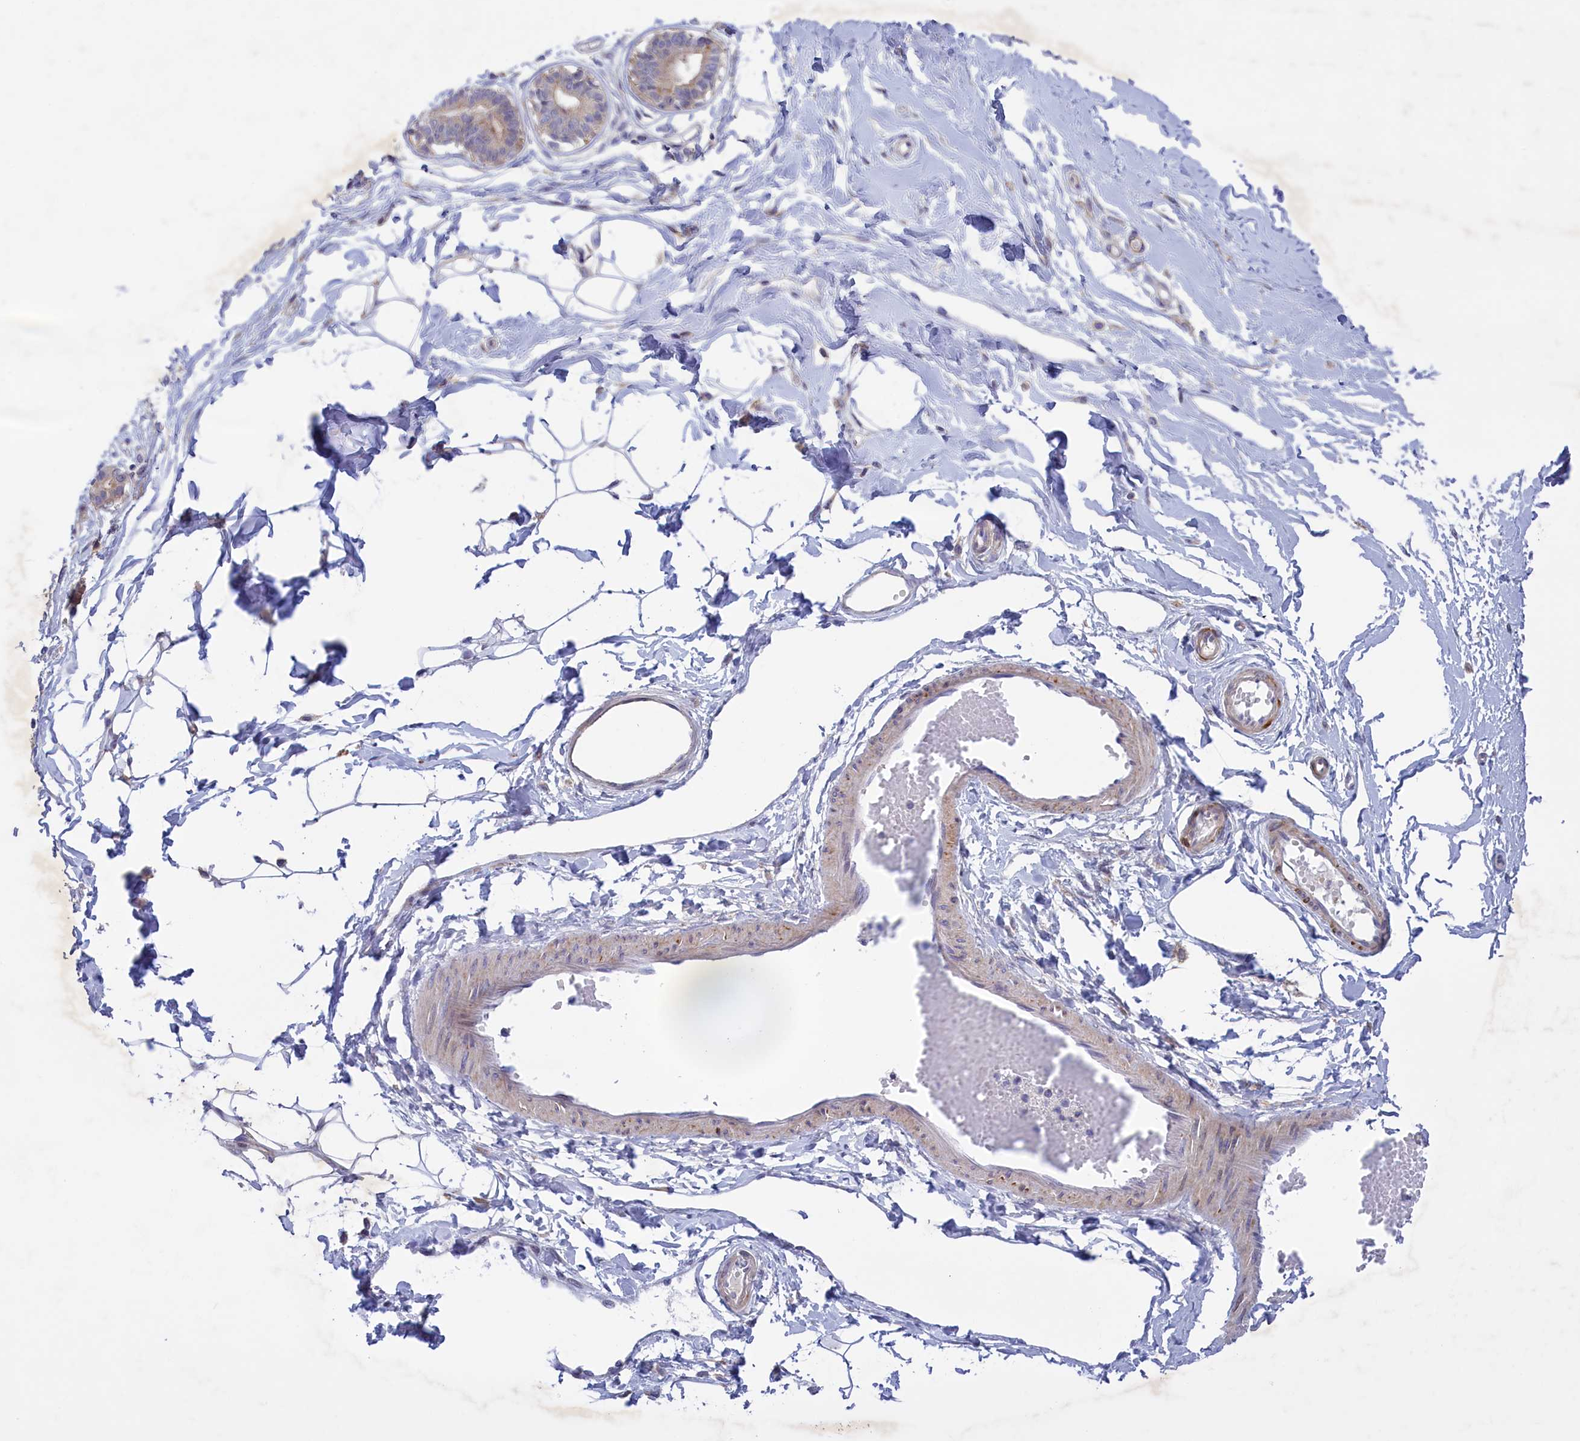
{"staining": {"intensity": "negative", "quantity": "none", "location": "none"}, "tissue": "breast", "cell_type": "Adipocytes", "image_type": "normal", "snomed": [{"axis": "morphology", "description": "Normal tissue, NOS"}, {"axis": "topography", "description": "Breast"}], "caption": "Breast stained for a protein using immunohistochemistry displays no staining adipocytes.", "gene": "CORO2A", "patient": {"sex": "female", "age": 45}}